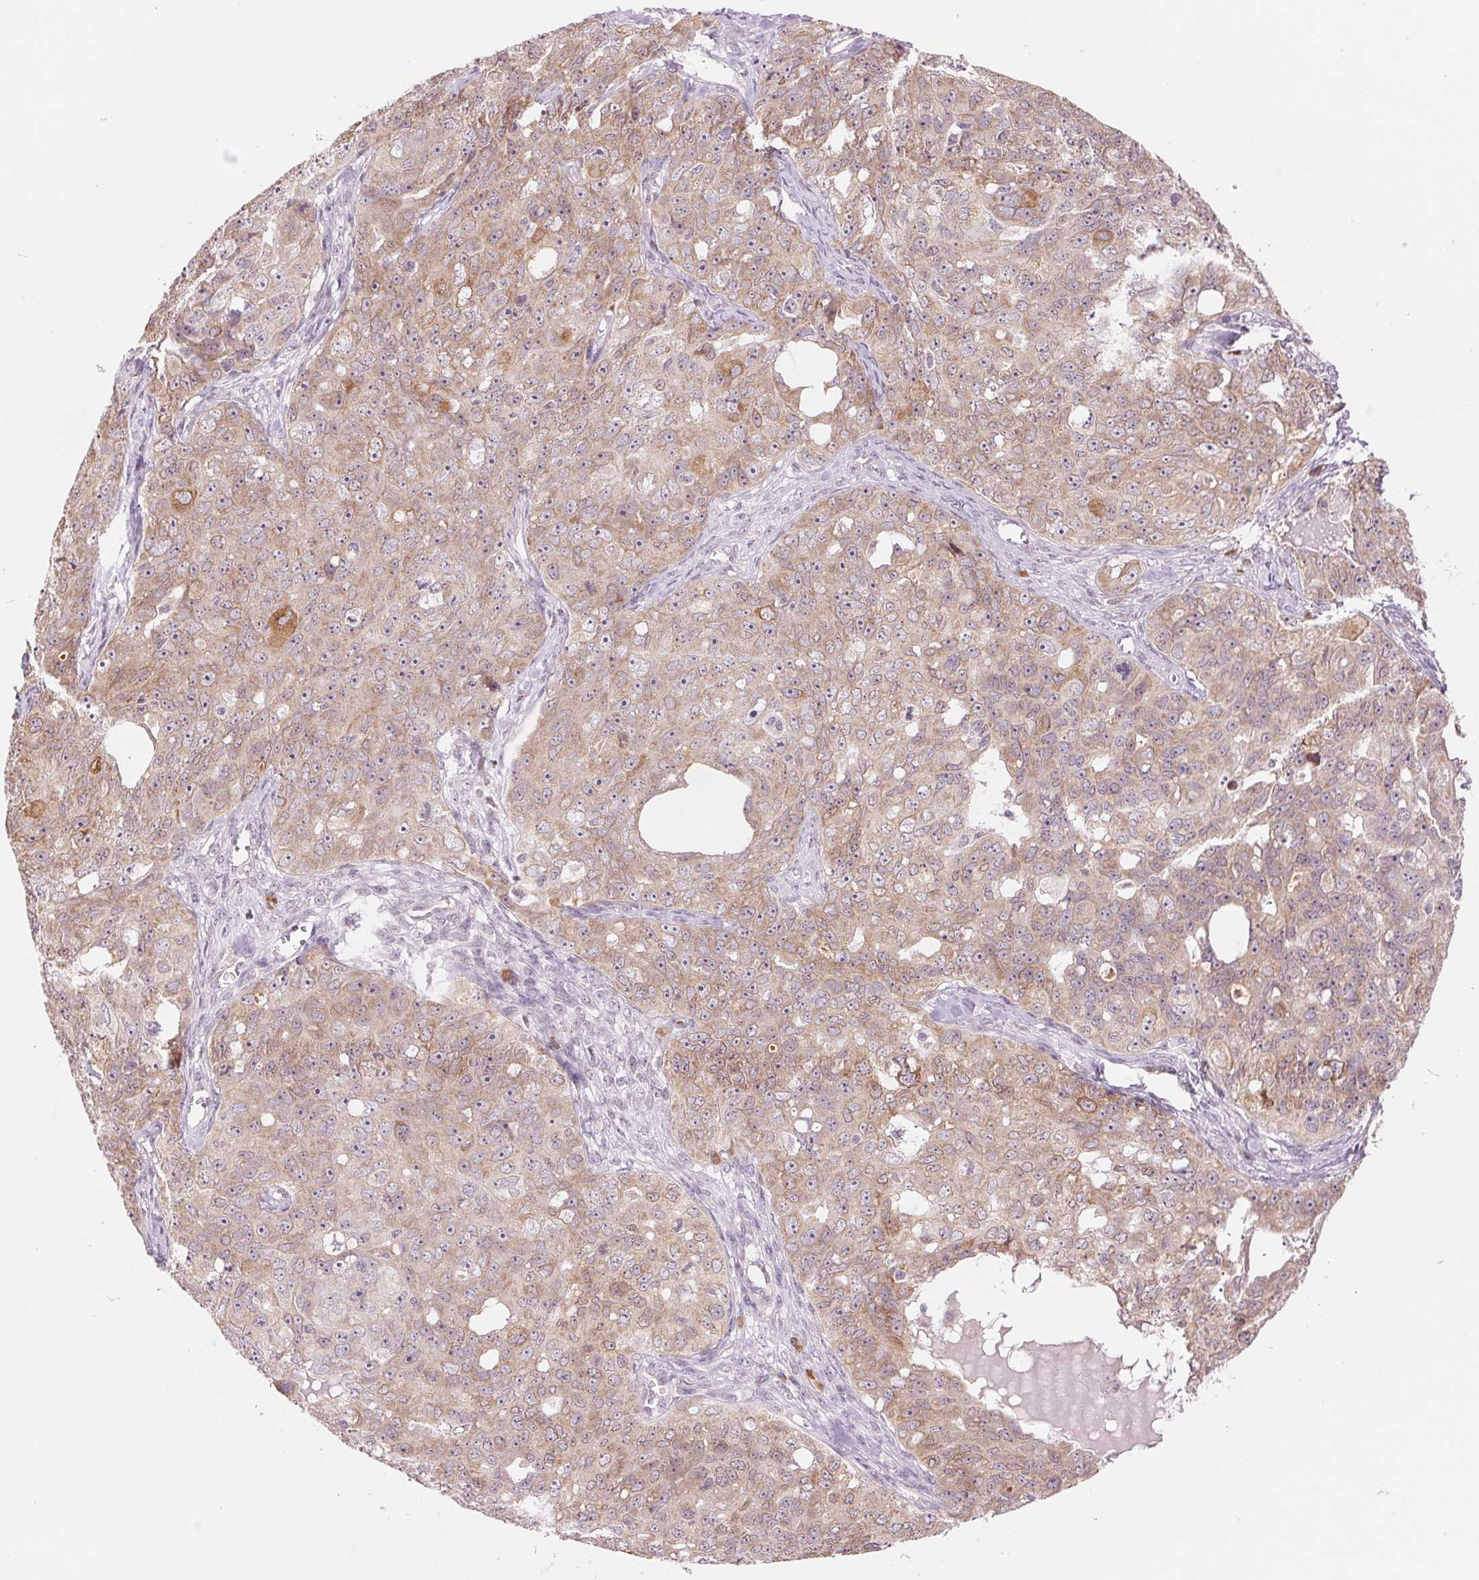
{"staining": {"intensity": "weak", "quantity": ">75%", "location": "cytoplasmic/membranous"}, "tissue": "ovarian cancer", "cell_type": "Tumor cells", "image_type": "cancer", "snomed": [{"axis": "morphology", "description": "Carcinoma, endometroid"}, {"axis": "topography", "description": "Ovary"}], "caption": "Human ovarian cancer (endometroid carcinoma) stained for a protein (brown) exhibits weak cytoplasmic/membranous positive staining in approximately >75% of tumor cells.", "gene": "TECR", "patient": {"sex": "female", "age": 70}}